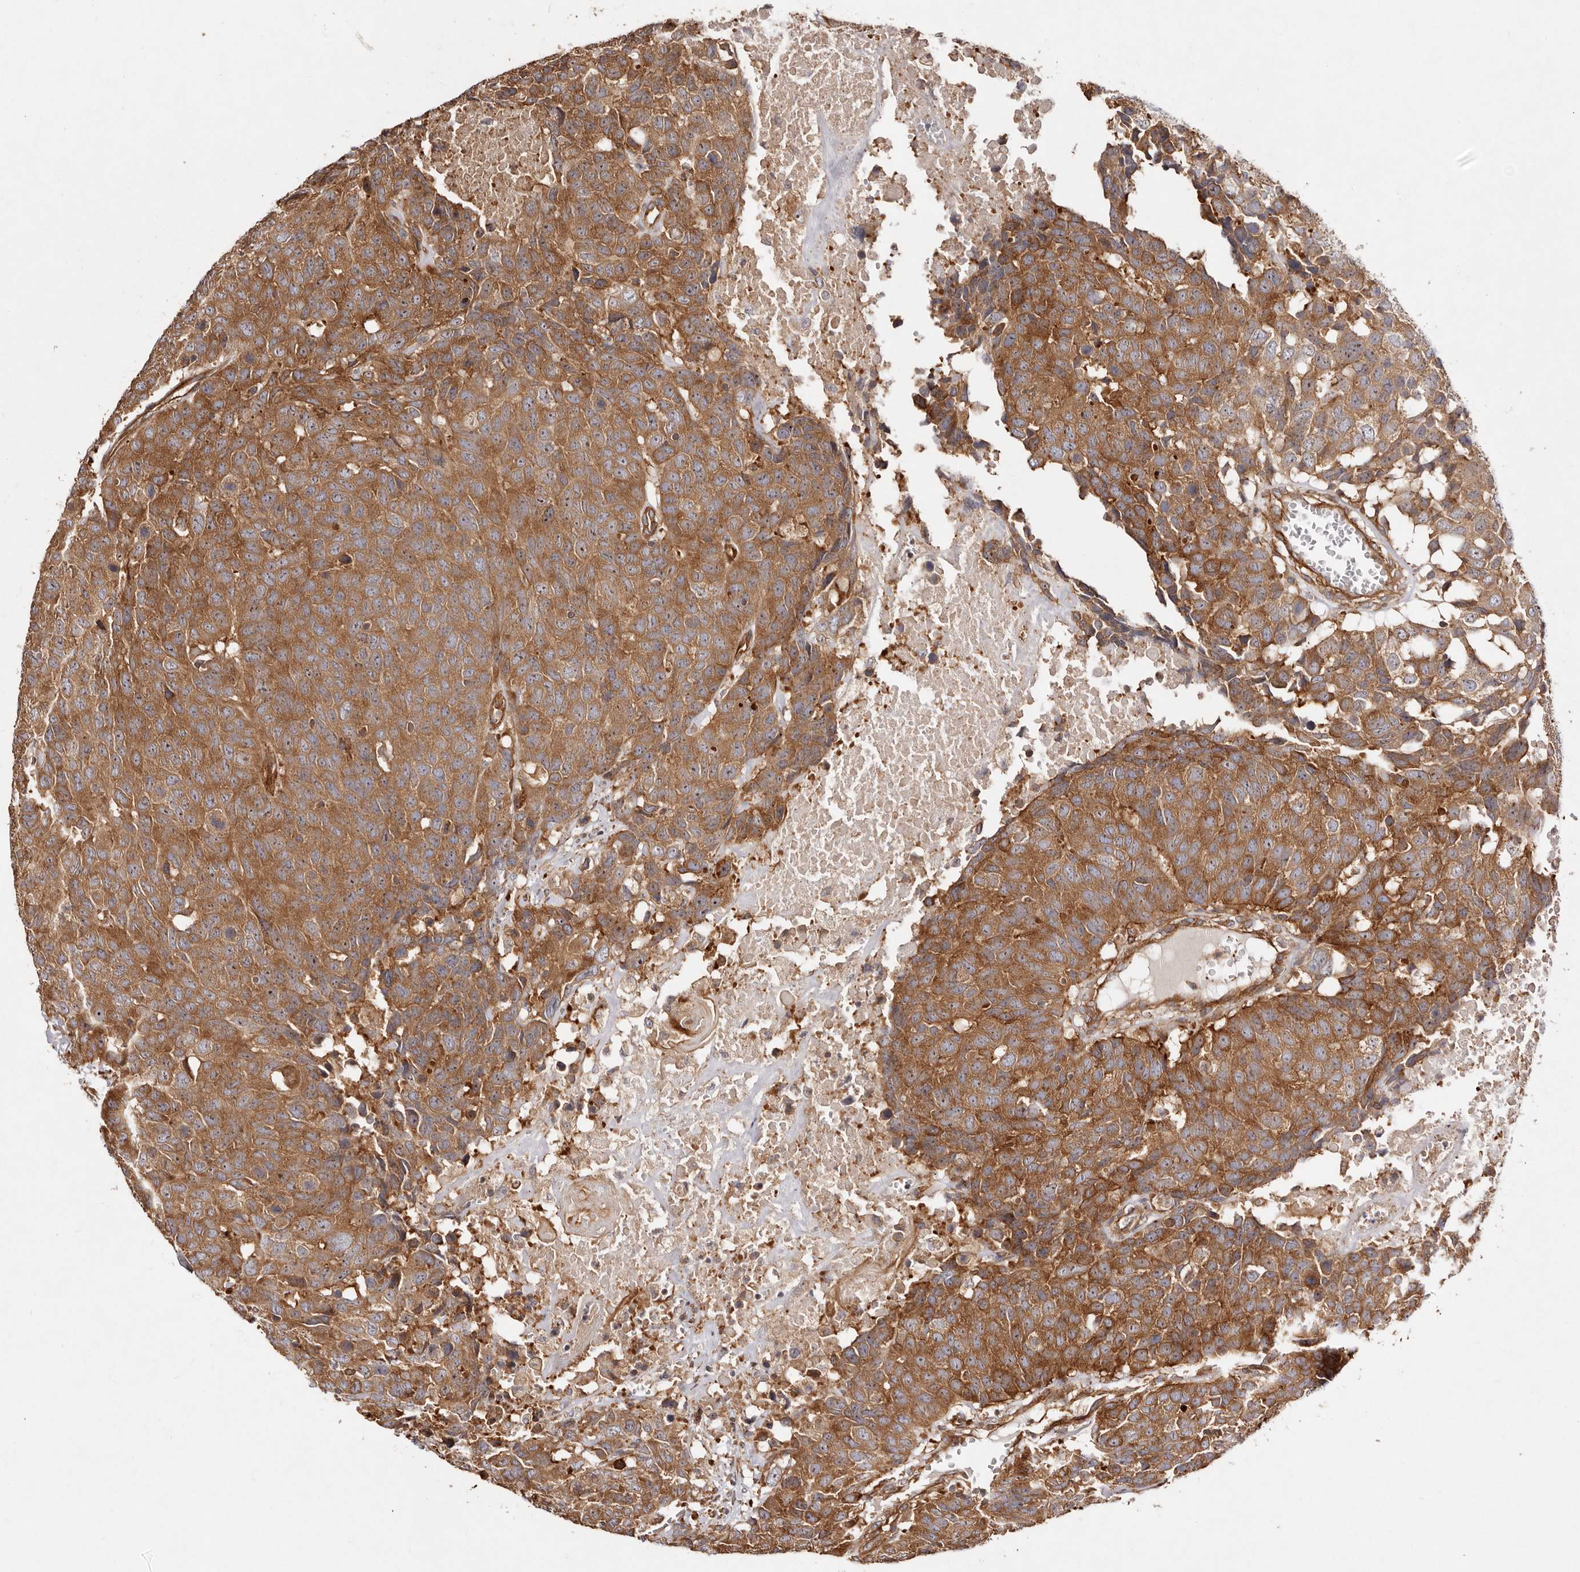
{"staining": {"intensity": "strong", "quantity": ">75%", "location": "cytoplasmic/membranous,nuclear"}, "tissue": "head and neck cancer", "cell_type": "Tumor cells", "image_type": "cancer", "snomed": [{"axis": "morphology", "description": "Squamous cell carcinoma, NOS"}, {"axis": "topography", "description": "Head-Neck"}], "caption": "Protein staining of head and neck cancer (squamous cell carcinoma) tissue exhibits strong cytoplasmic/membranous and nuclear positivity in about >75% of tumor cells.", "gene": "RPS6", "patient": {"sex": "male", "age": 66}}